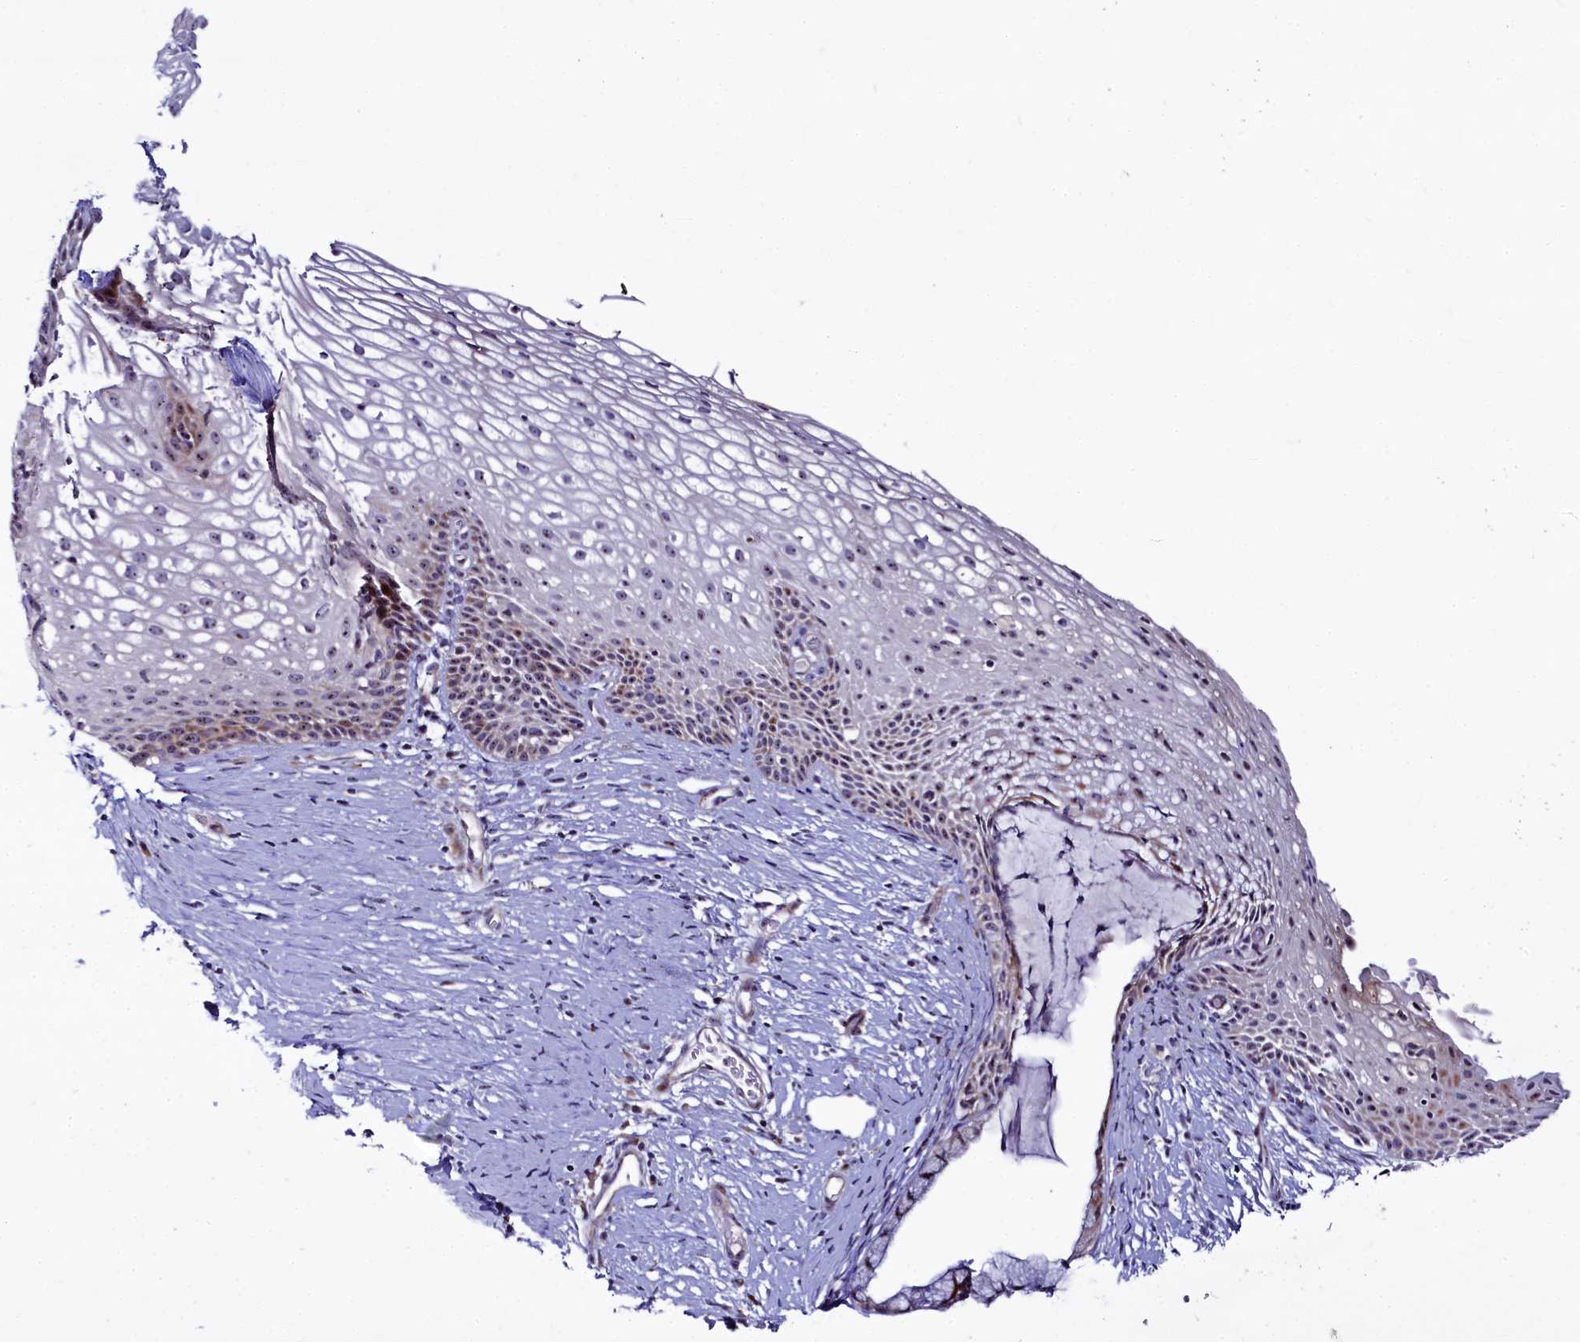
{"staining": {"intensity": "moderate", "quantity": "25%-75%", "location": "cytoplasmic/membranous,nuclear"}, "tissue": "cervix", "cell_type": "Glandular cells", "image_type": "normal", "snomed": [{"axis": "morphology", "description": "Normal tissue, NOS"}, {"axis": "topography", "description": "Cervix"}], "caption": "Protein staining displays moderate cytoplasmic/membranous,nuclear positivity in approximately 25%-75% of glandular cells in benign cervix. The protein is shown in brown color, while the nuclei are stained blue.", "gene": "TCOF1", "patient": {"sex": "female", "age": 33}}